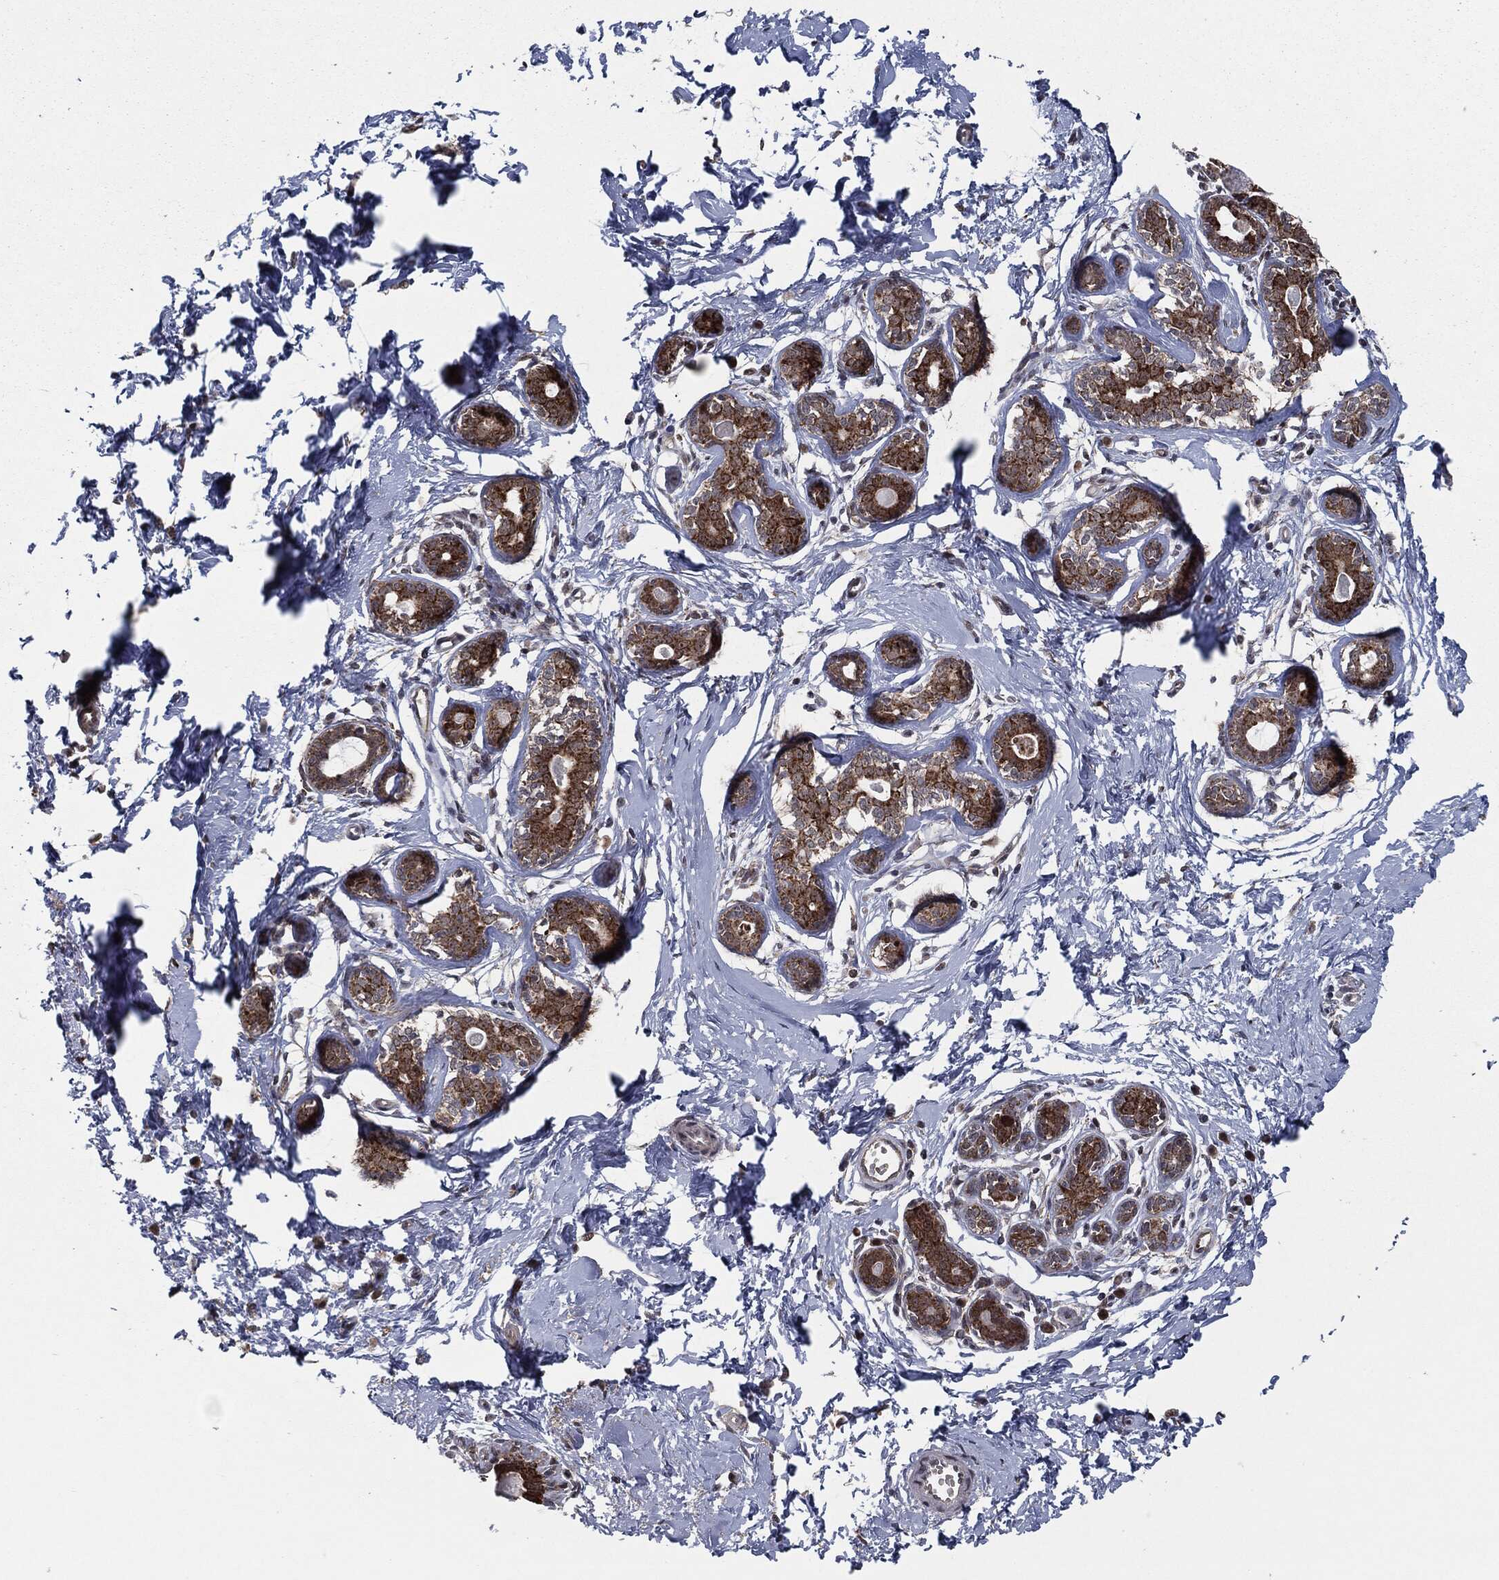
{"staining": {"intensity": "strong", "quantity": ">75%", "location": "cytoplasmic/membranous"}, "tissue": "breast", "cell_type": "Glandular cells", "image_type": "normal", "snomed": [{"axis": "morphology", "description": "Normal tissue, NOS"}, {"axis": "topography", "description": "Breast"}], "caption": "IHC photomicrograph of normal breast: breast stained using immunohistochemistry displays high levels of strong protein expression localized specifically in the cytoplasmic/membranous of glandular cells, appearing as a cytoplasmic/membranous brown color.", "gene": "CHCHD2", "patient": {"sex": "female", "age": 37}}